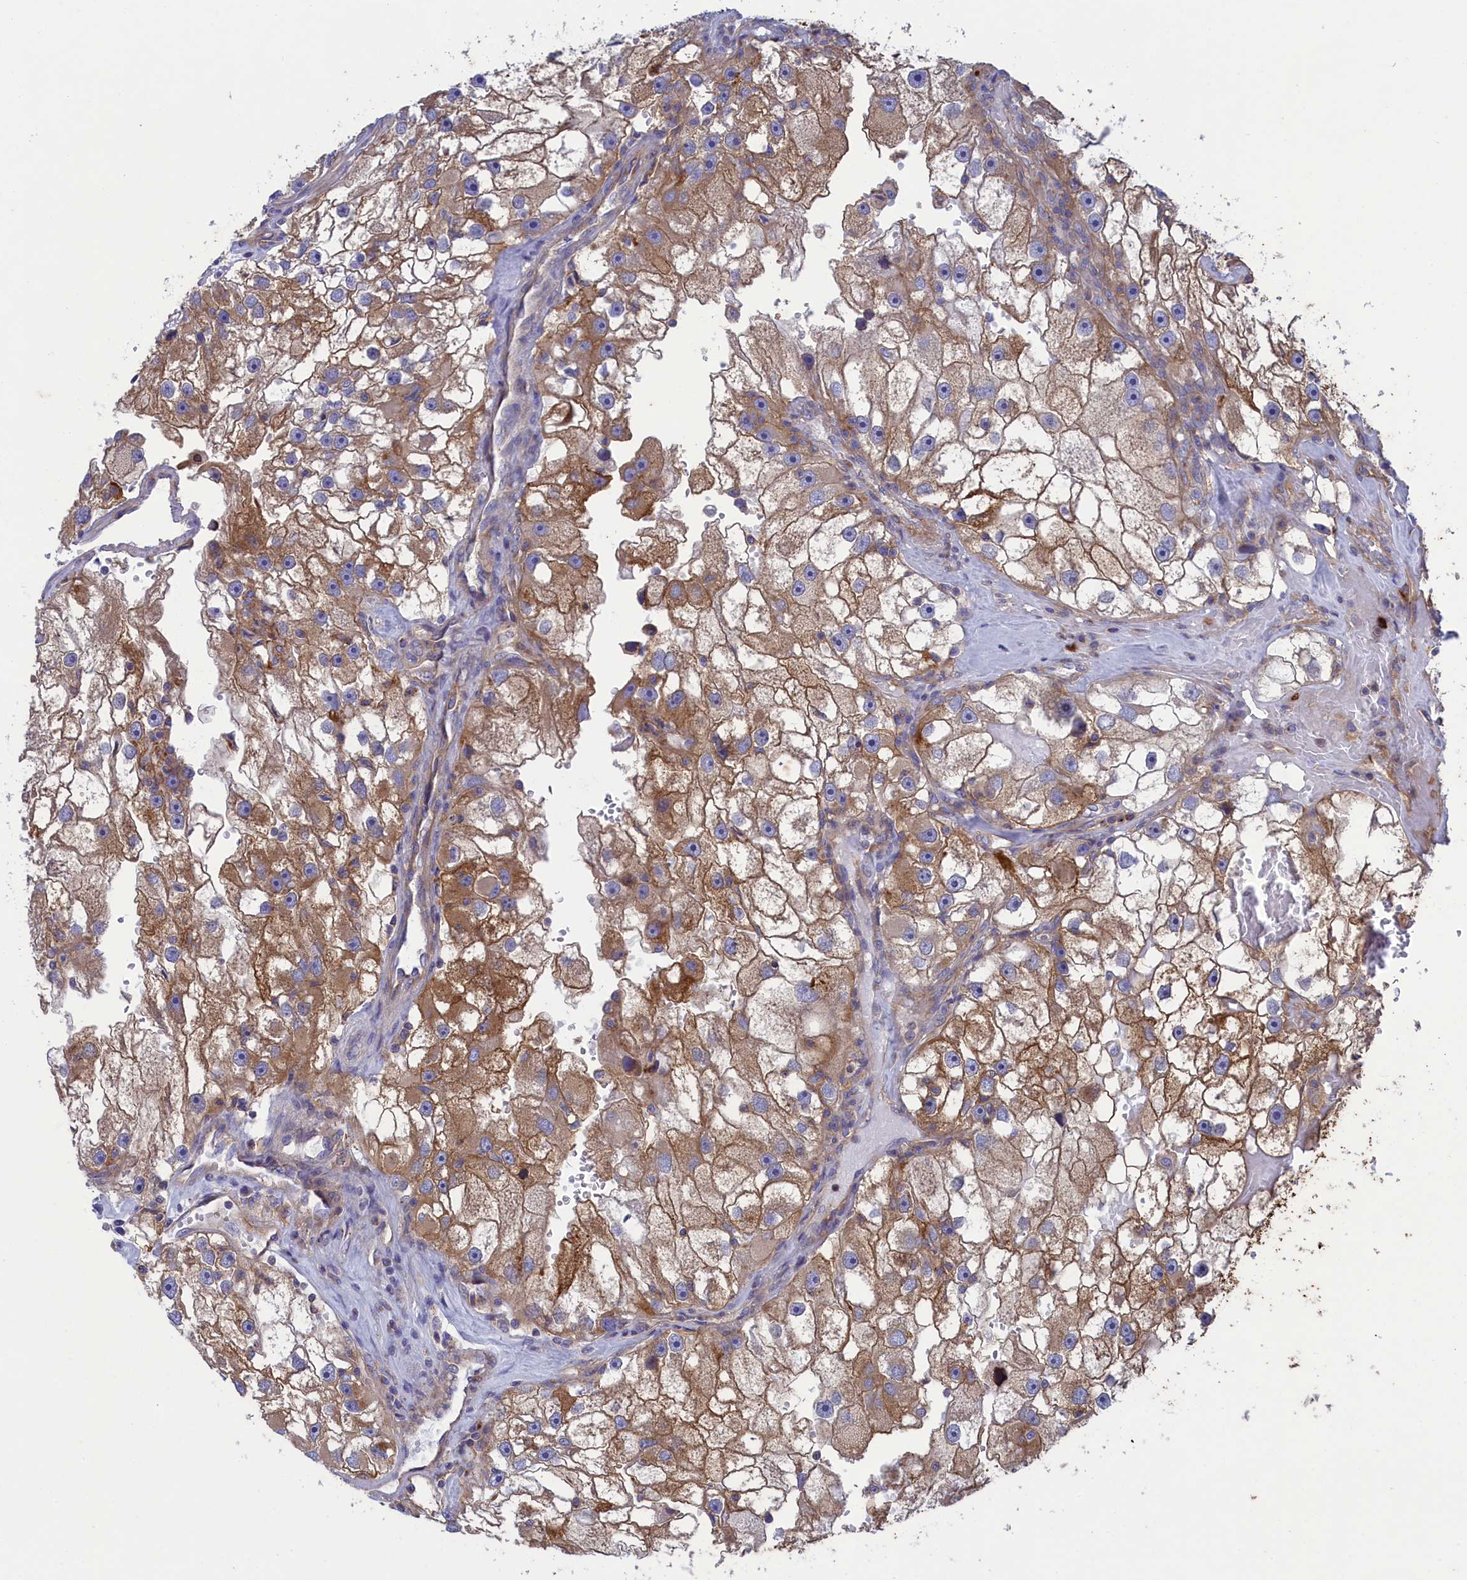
{"staining": {"intensity": "moderate", "quantity": "25%-75%", "location": "cytoplasmic/membranous"}, "tissue": "renal cancer", "cell_type": "Tumor cells", "image_type": "cancer", "snomed": [{"axis": "morphology", "description": "Adenocarcinoma, NOS"}, {"axis": "topography", "description": "Kidney"}], "caption": "A histopathology image of human adenocarcinoma (renal) stained for a protein reveals moderate cytoplasmic/membranous brown staining in tumor cells.", "gene": "SCAMP4", "patient": {"sex": "male", "age": 63}}